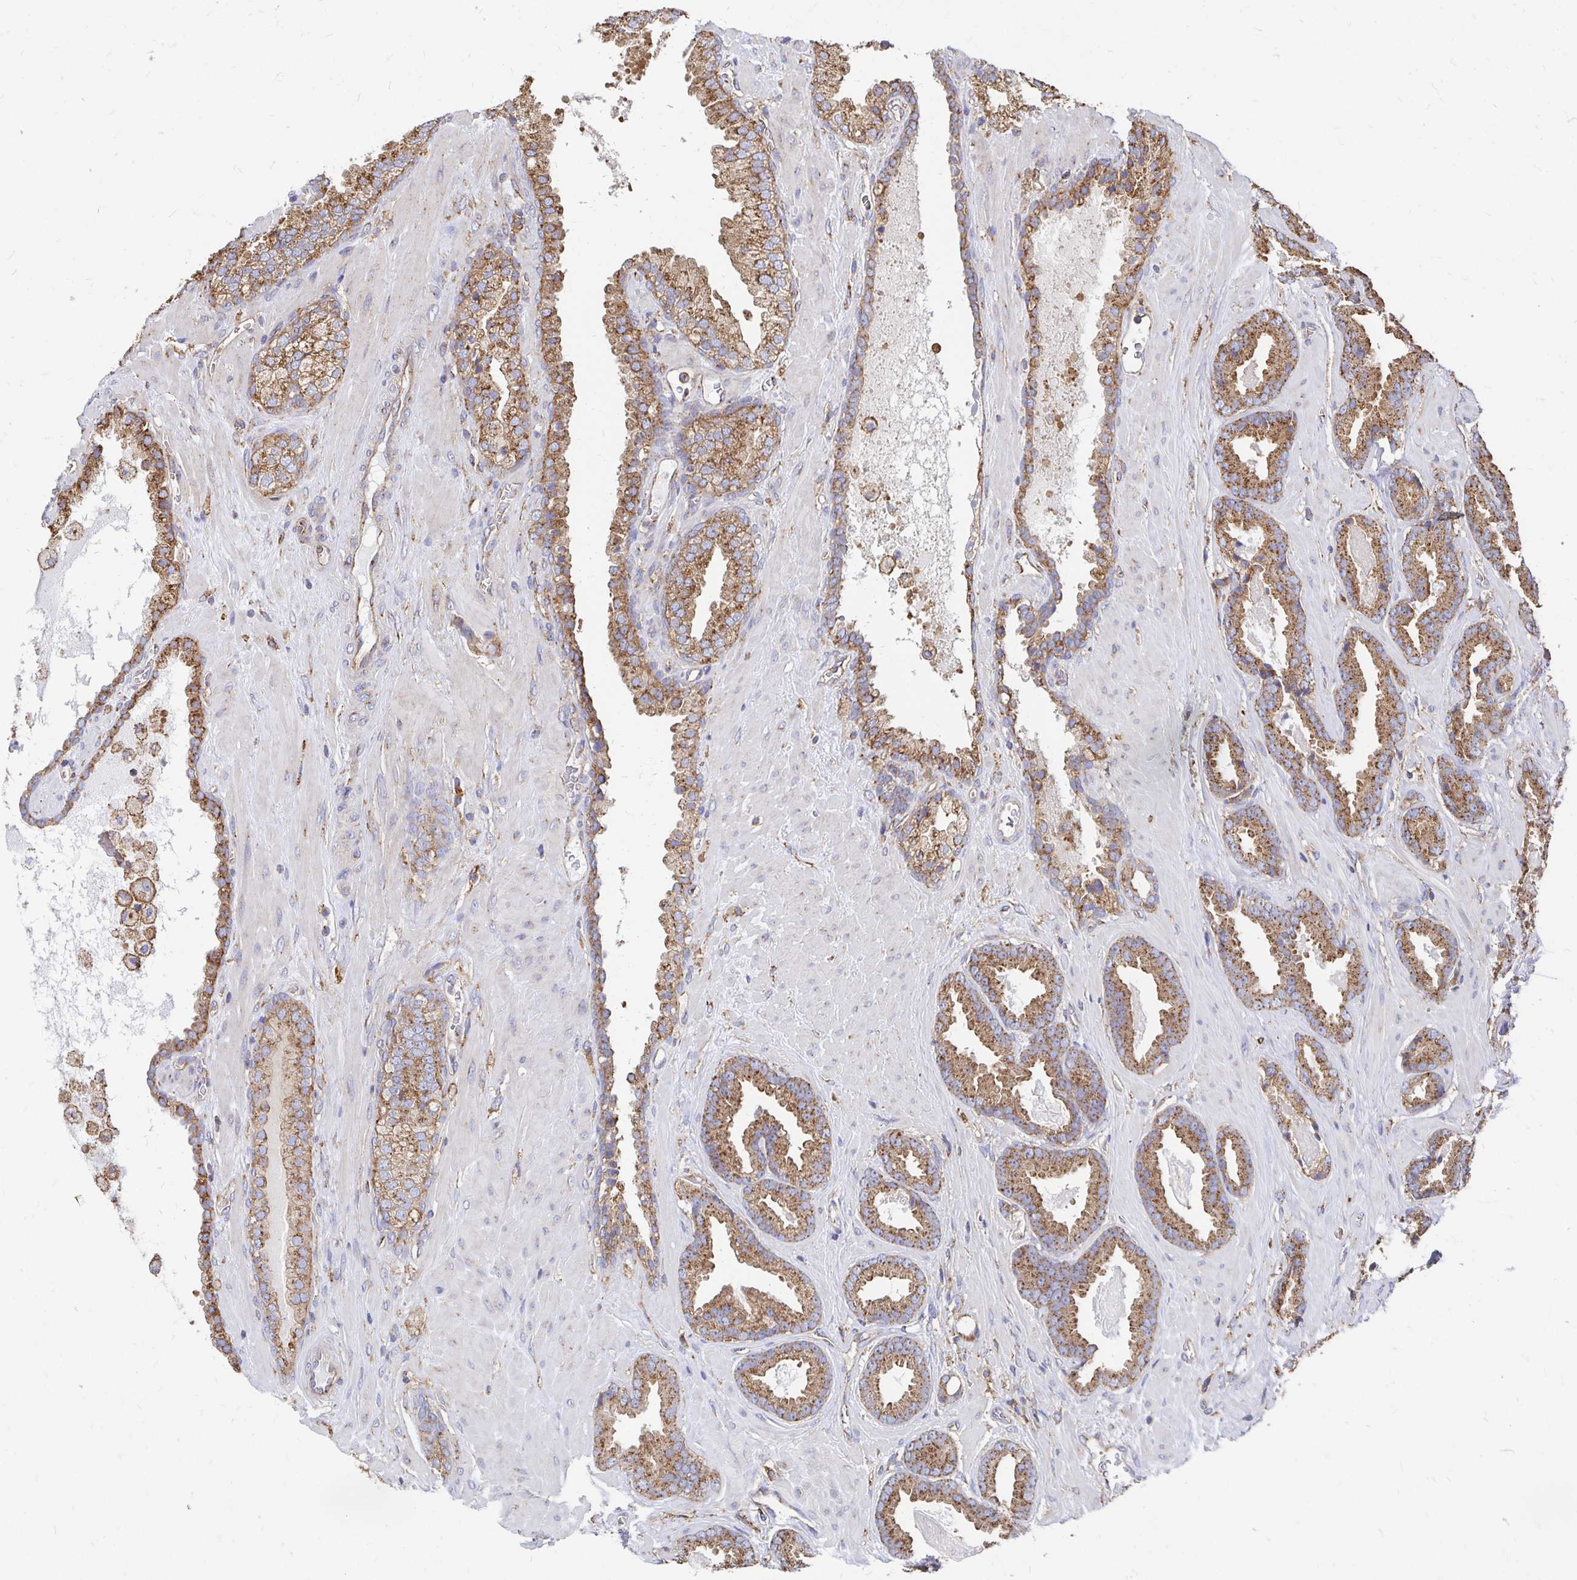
{"staining": {"intensity": "moderate", "quantity": ">75%", "location": "cytoplasmic/membranous"}, "tissue": "prostate cancer", "cell_type": "Tumor cells", "image_type": "cancer", "snomed": [{"axis": "morphology", "description": "Adenocarcinoma, Low grade"}, {"axis": "topography", "description": "Prostate"}], "caption": "This photomicrograph exhibits low-grade adenocarcinoma (prostate) stained with IHC to label a protein in brown. The cytoplasmic/membranous of tumor cells show moderate positivity for the protein. Nuclei are counter-stained blue.", "gene": "CLTC", "patient": {"sex": "male", "age": 62}}